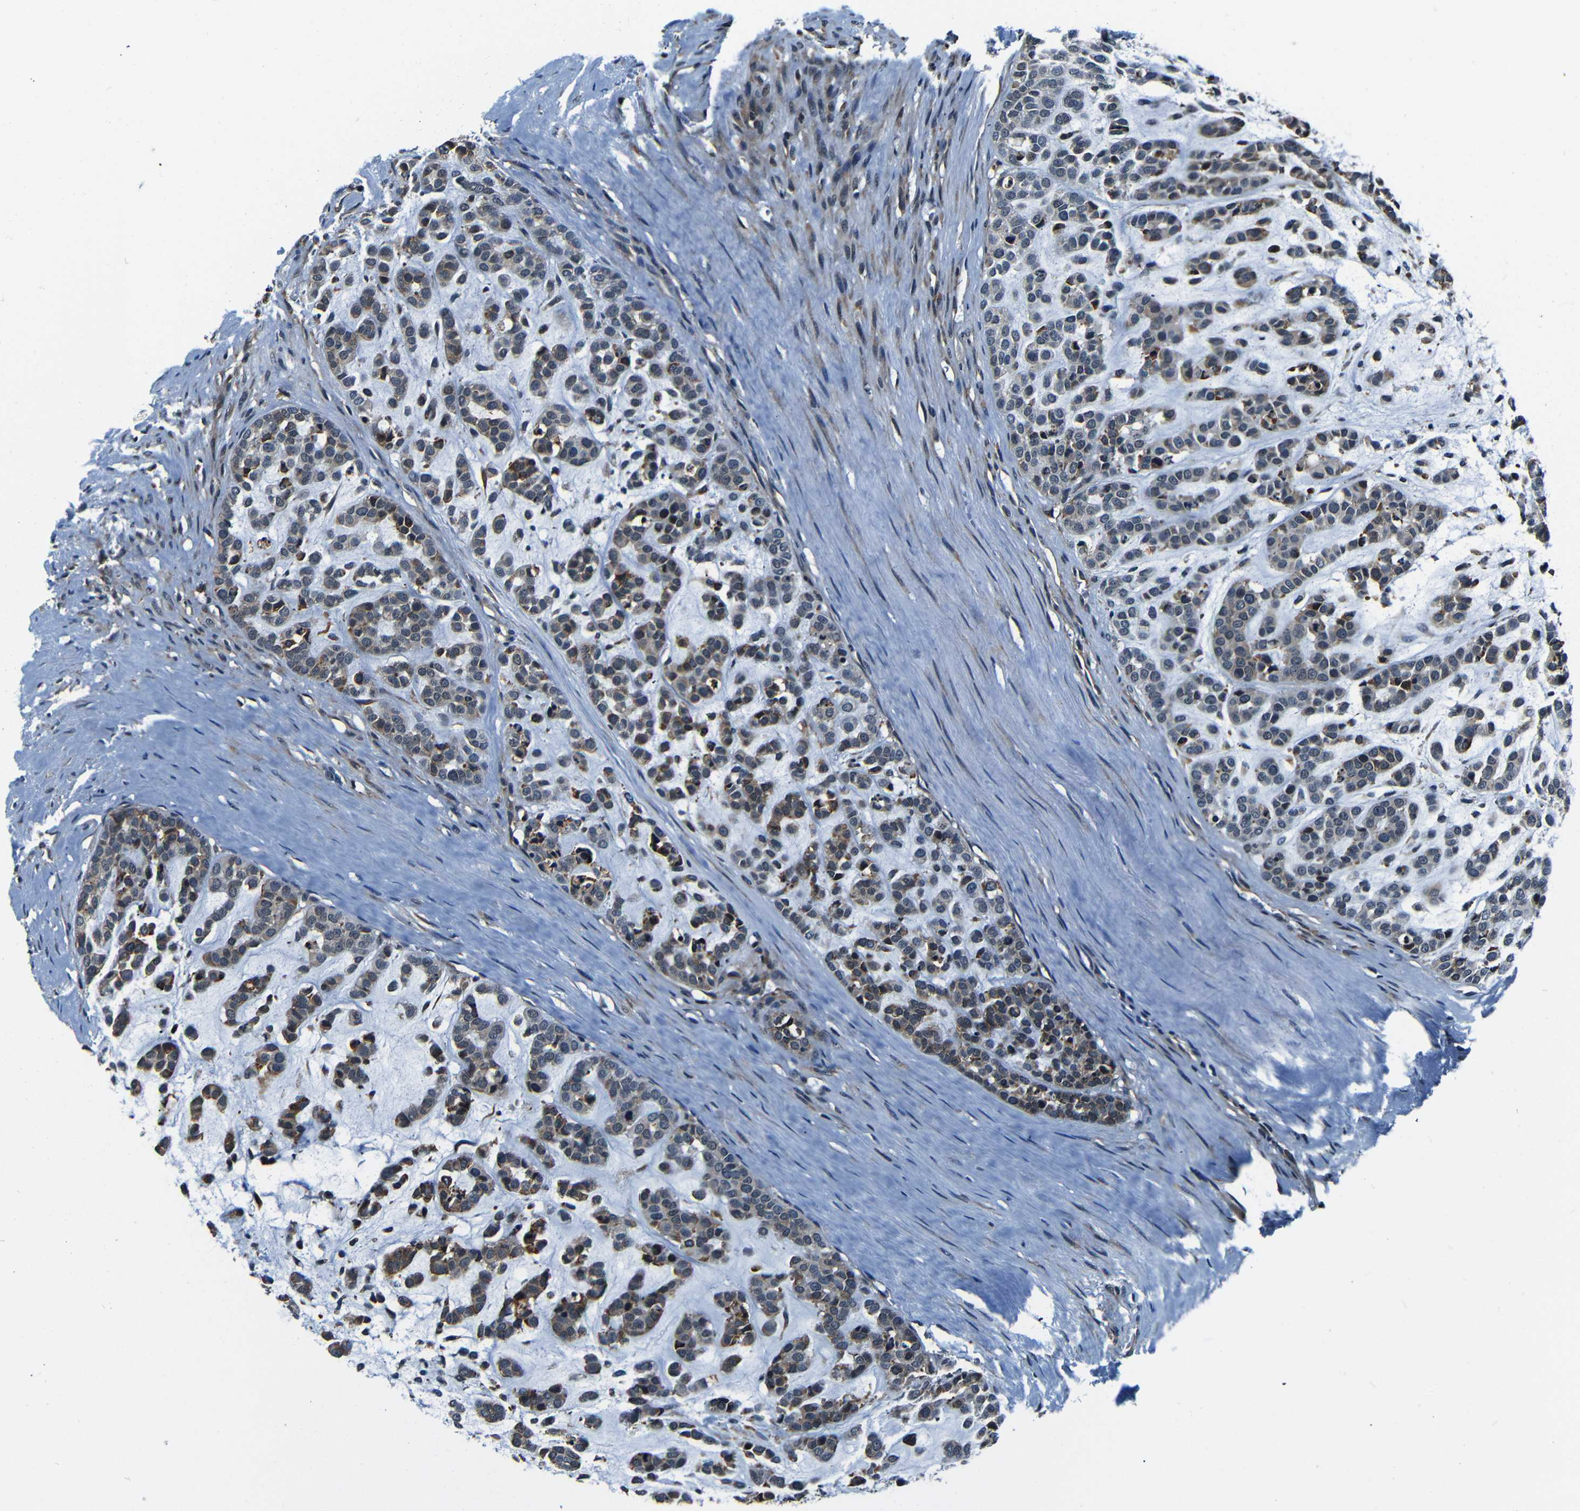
{"staining": {"intensity": "moderate", "quantity": ">75%", "location": "cytoplasmic/membranous,nuclear"}, "tissue": "head and neck cancer", "cell_type": "Tumor cells", "image_type": "cancer", "snomed": [{"axis": "morphology", "description": "Adenocarcinoma, NOS"}, {"axis": "morphology", "description": "Adenoma, NOS"}, {"axis": "topography", "description": "Head-Neck"}], "caption": "Head and neck cancer tissue reveals moderate cytoplasmic/membranous and nuclear staining in about >75% of tumor cells", "gene": "NCBP3", "patient": {"sex": "female", "age": 55}}